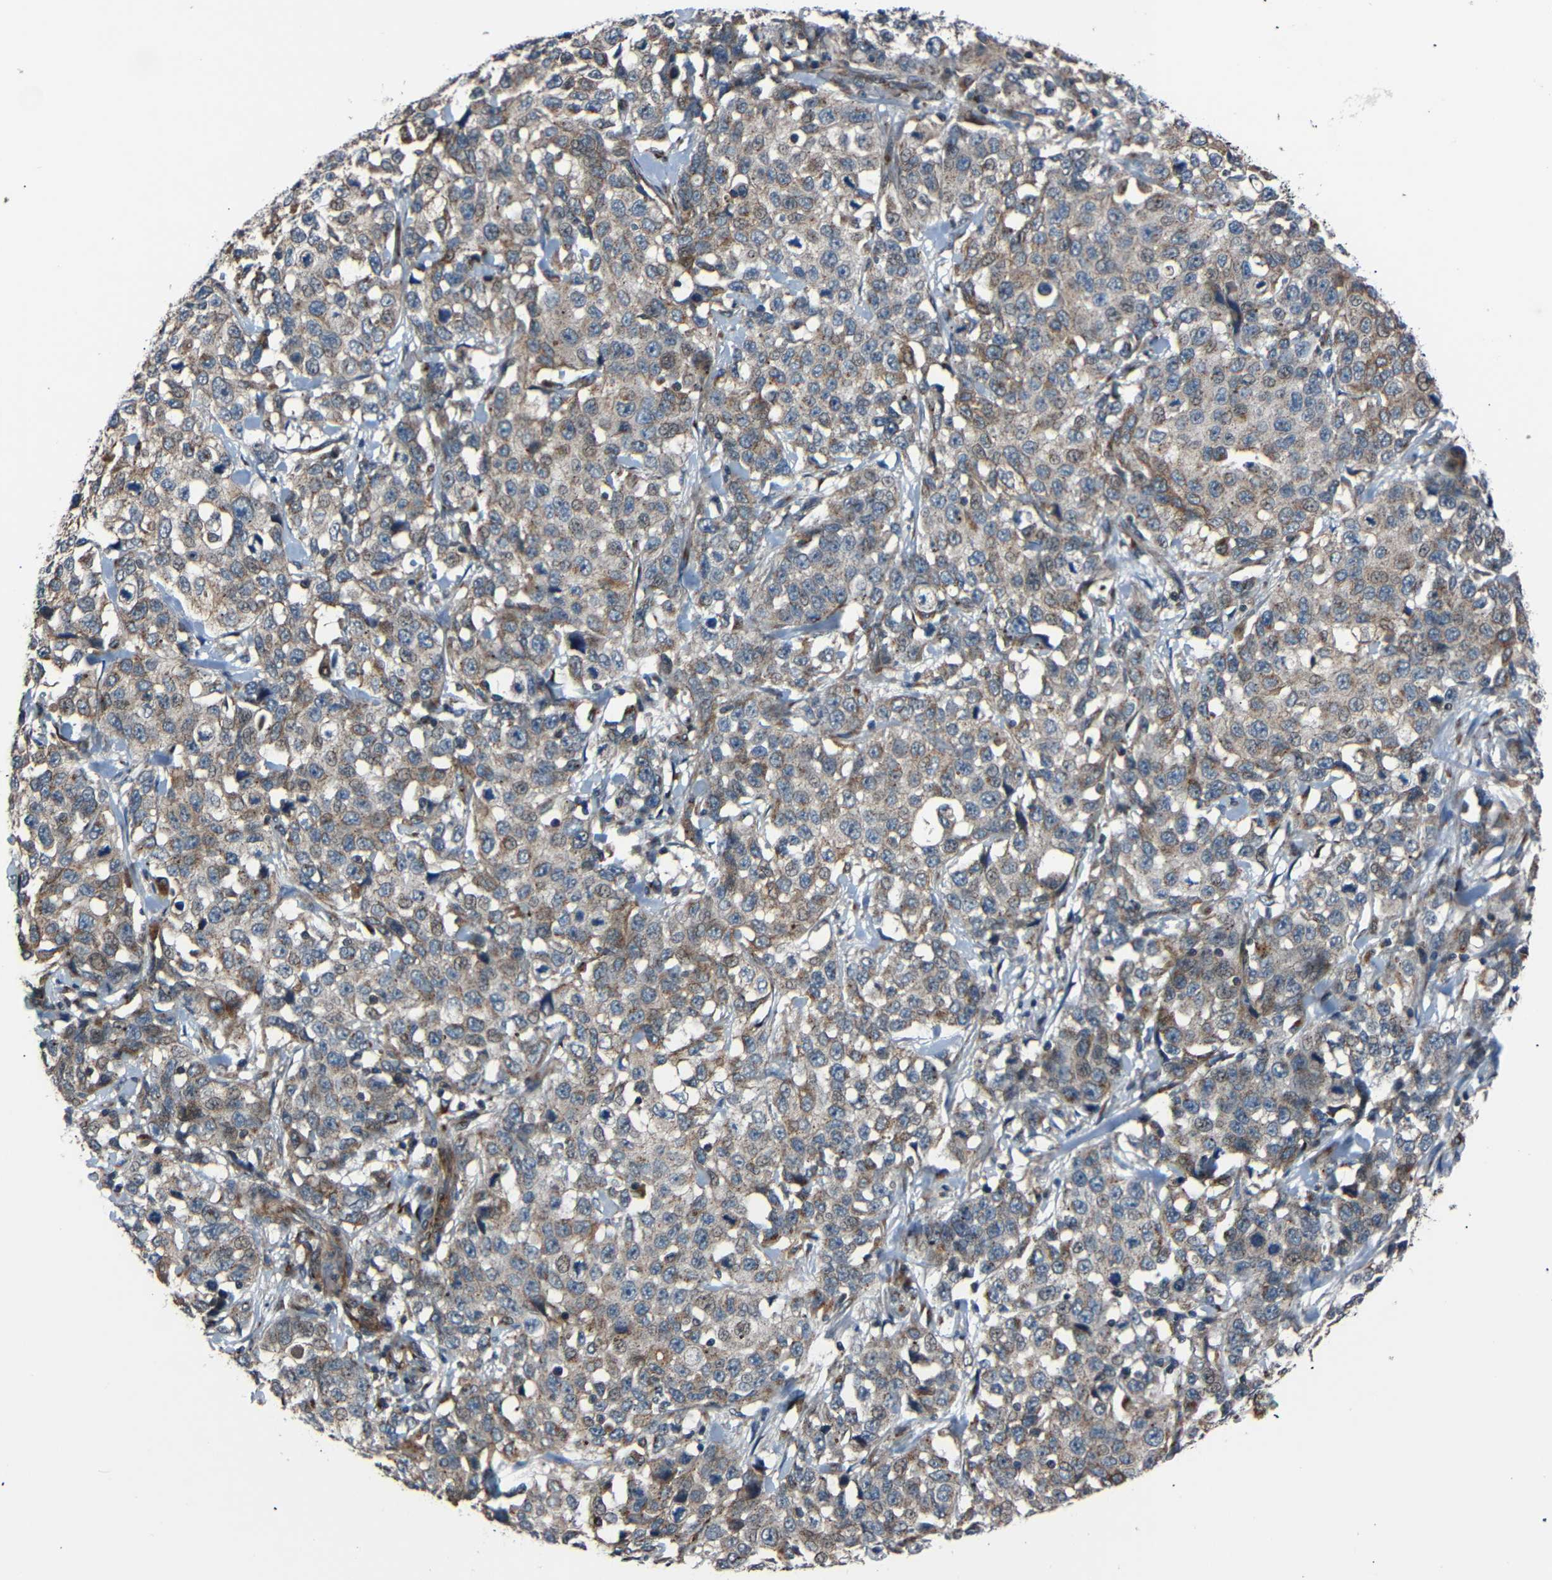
{"staining": {"intensity": "weak", "quantity": ">75%", "location": "cytoplasmic/membranous"}, "tissue": "stomach cancer", "cell_type": "Tumor cells", "image_type": "cancer", "snomed": [{"axis": "morphology", "description": "Normal tissue, NOS"}, {"axis": "morphology", "description": "Adenocarcinoma, NOS"}, {"axis": "topography", "description": "Stomach"}], "caption": "Immunohistochemical staining of adenocarcinoma (stomach) reveals low levels of weak cytoplasmic/membranous protein staining in about >75% of tumor cells.", "gene": "AKAP9", "patient": {"sex": "male", "age": 48}}